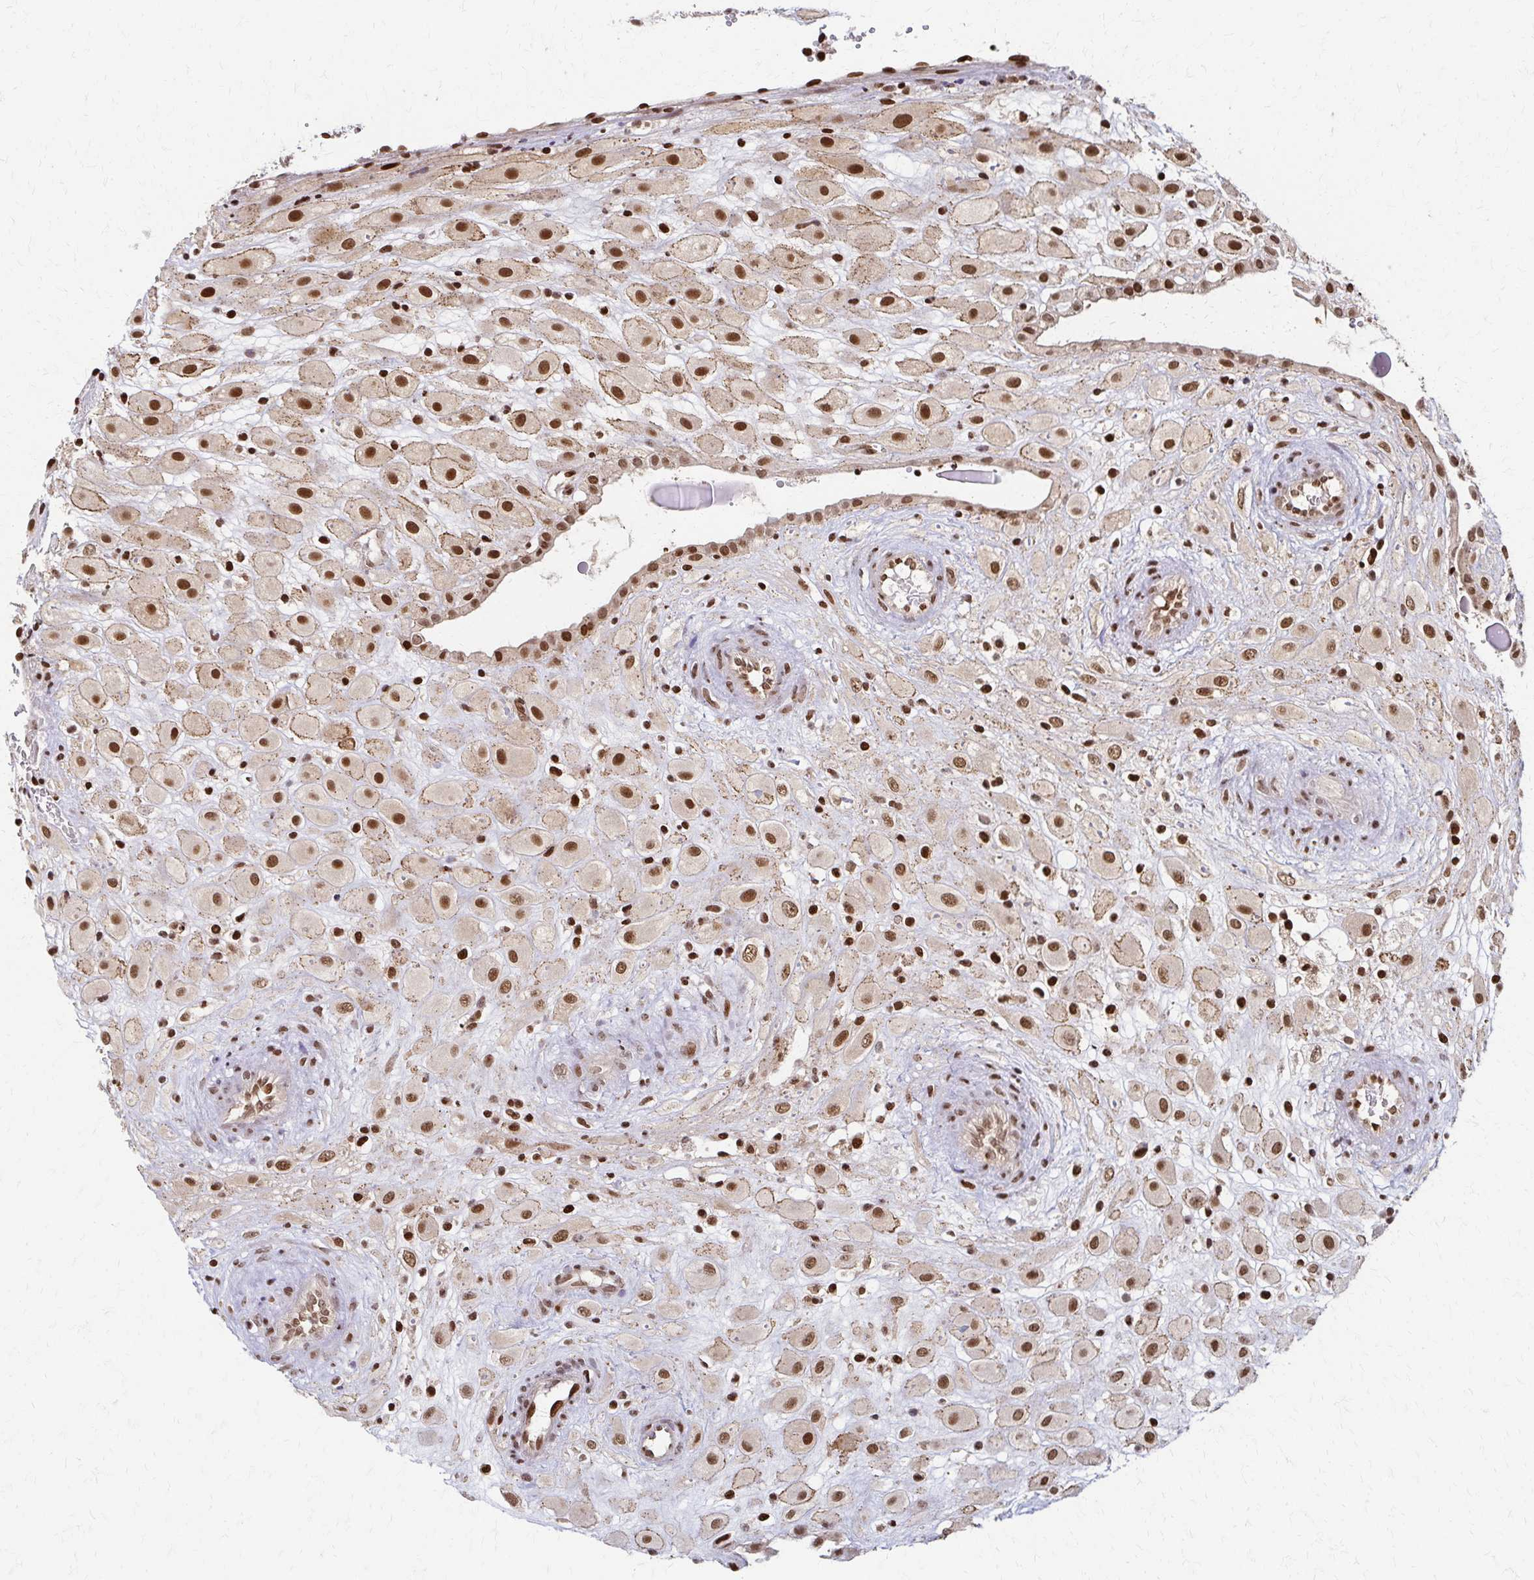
{"staining": {"intensity": "strong", "quantity": ">75%", "location": "nuclear"}, "tissue": "placenta", "cell_type": "Decidual cells", "image_type": "normal", "snomed": [{"axis": "morphology", "description": "Normal tissue, NOS"}, {"axis": "topography", "description": "Placenta"}], "caption": "Immunohistochemical staining of unremarkable human placenta shows strong nuclear protein expression in about >75% of decidual cells. (Stains: DAB (3,3'-diaminobenzidine) in brown, nuclei in blue, Microscopy: brightfield microscopy at high magnification).", "gene": "PSMD7", "patient": {"sex": "female", "age": 24}}